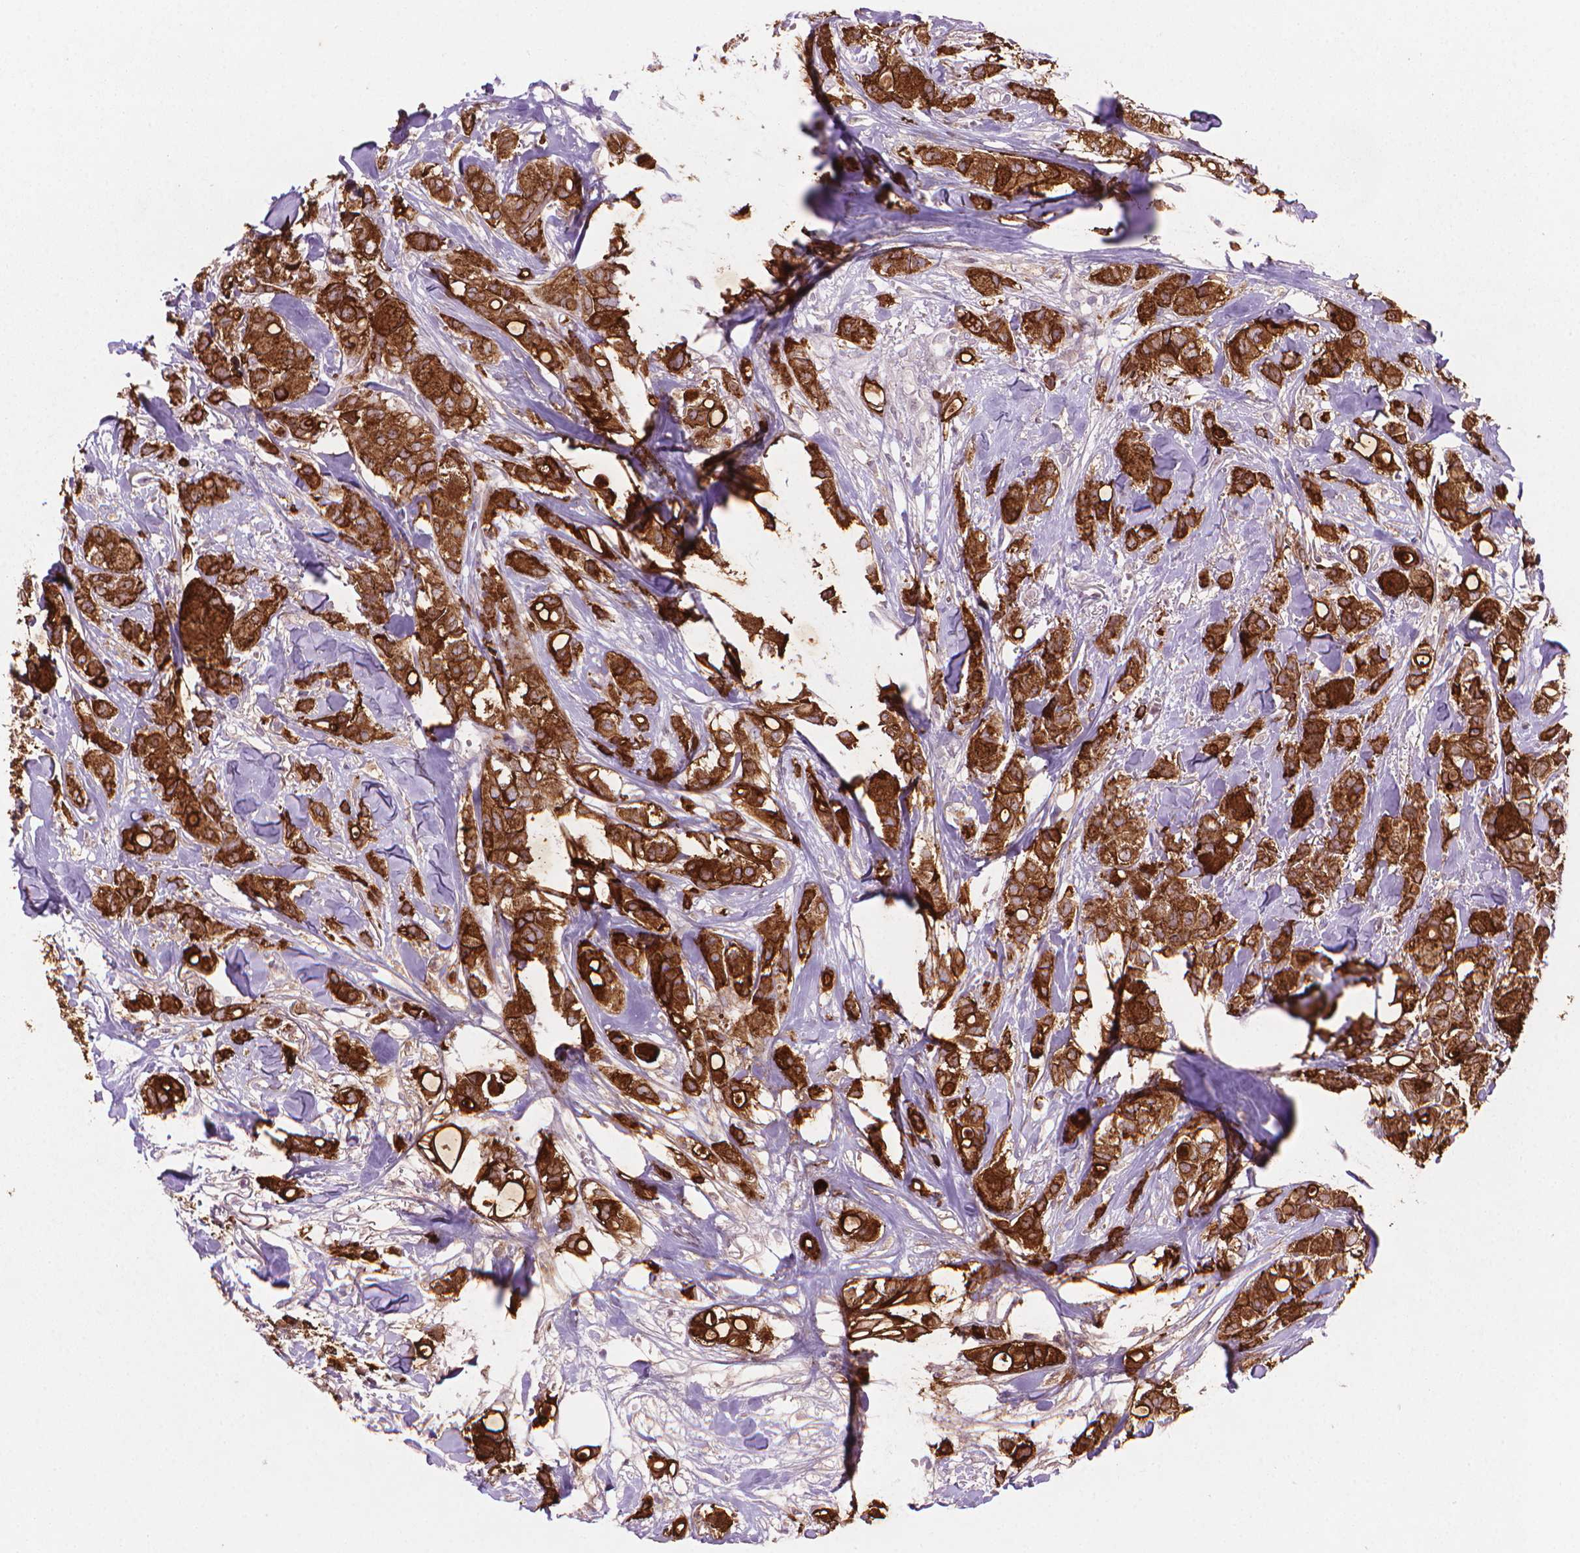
{"staining": {"intensity": "strong", "quantity": ">75%", "location": "cytoplasmic/membranous"}, "tissue": "breast cancer", "cell_type": "Tumor cells", "image_type": "cancer", "snomed": [{"axis": "morphology", "description": "Duct carcinoma"}, {"axis": "topography", "description": "Breast"}], "caption": "Breast cancer stained with a brown dye demonstrates strong cytoplasmic/membranous positive staining in about >75% of tumor cells.", "gene": "MUC1", "patient": {"sex": "female", "age": 85}}